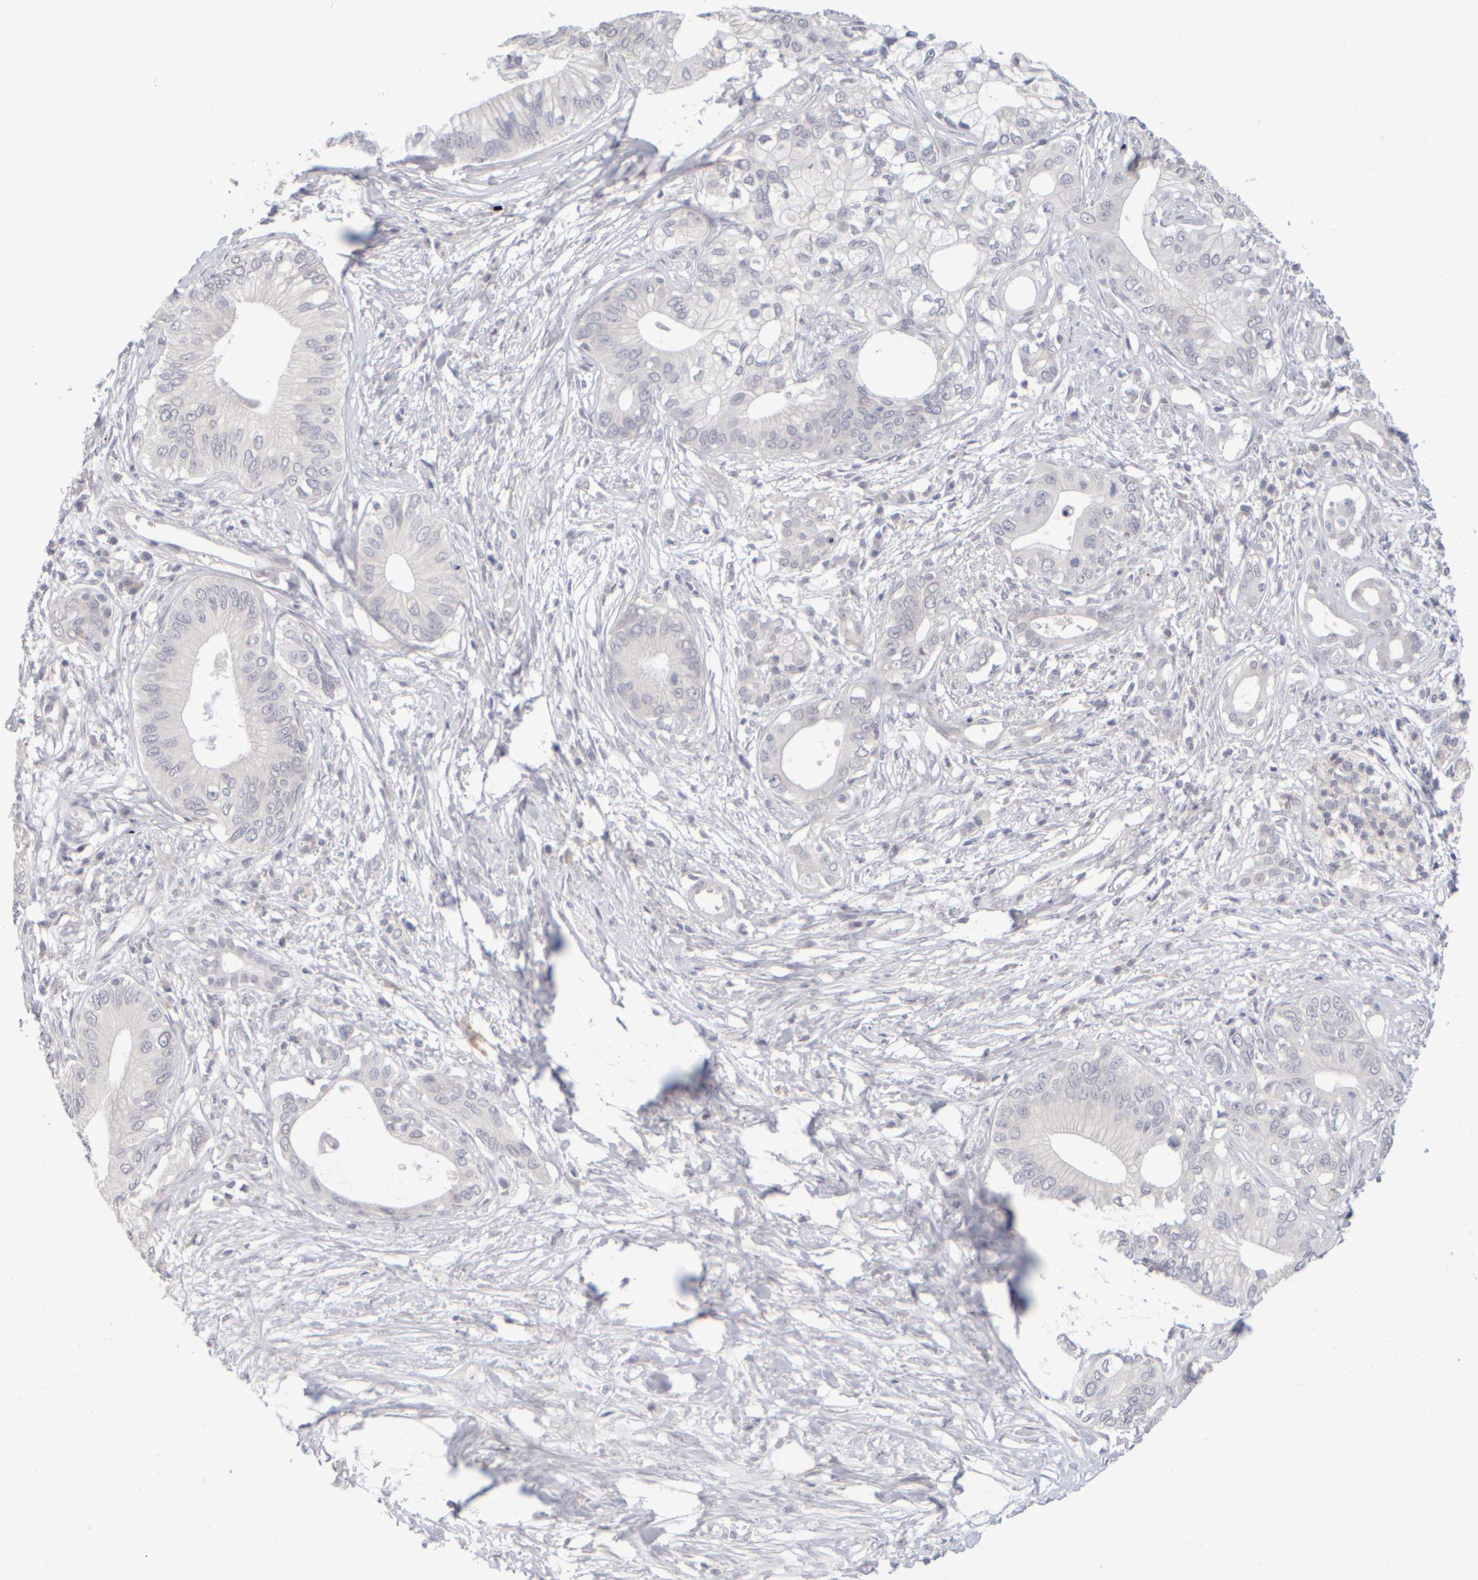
{"staining": {"intensity": "negative", "quantity": "none", "location": "none"}, "tissue": "pancreatic cancer", "cell_type": "Tumor cells", "image_type": "cancer", "snomed": [{"axis": "morphology", "description": "Normal tissue, NOS"}, {"axis": "morphology", "description": "Adenocarcinoma, NOS"}, {"axis": "topography", "description": "Pancreas"}, {"axis": "topography", "description": "Peripheral nerve tissue"}], "caption": "Tumor cells show no significant expression in pancreatic cancer. The staining was performed using DAB (3,3'-diaminobenzidine) to visualize the protein expression in brown, while the nuclei were stained in blue with hematoxylin (Magnification: 20x).", "gene": "ZNF112", "patient": {"sex": "male", "age": 59}}